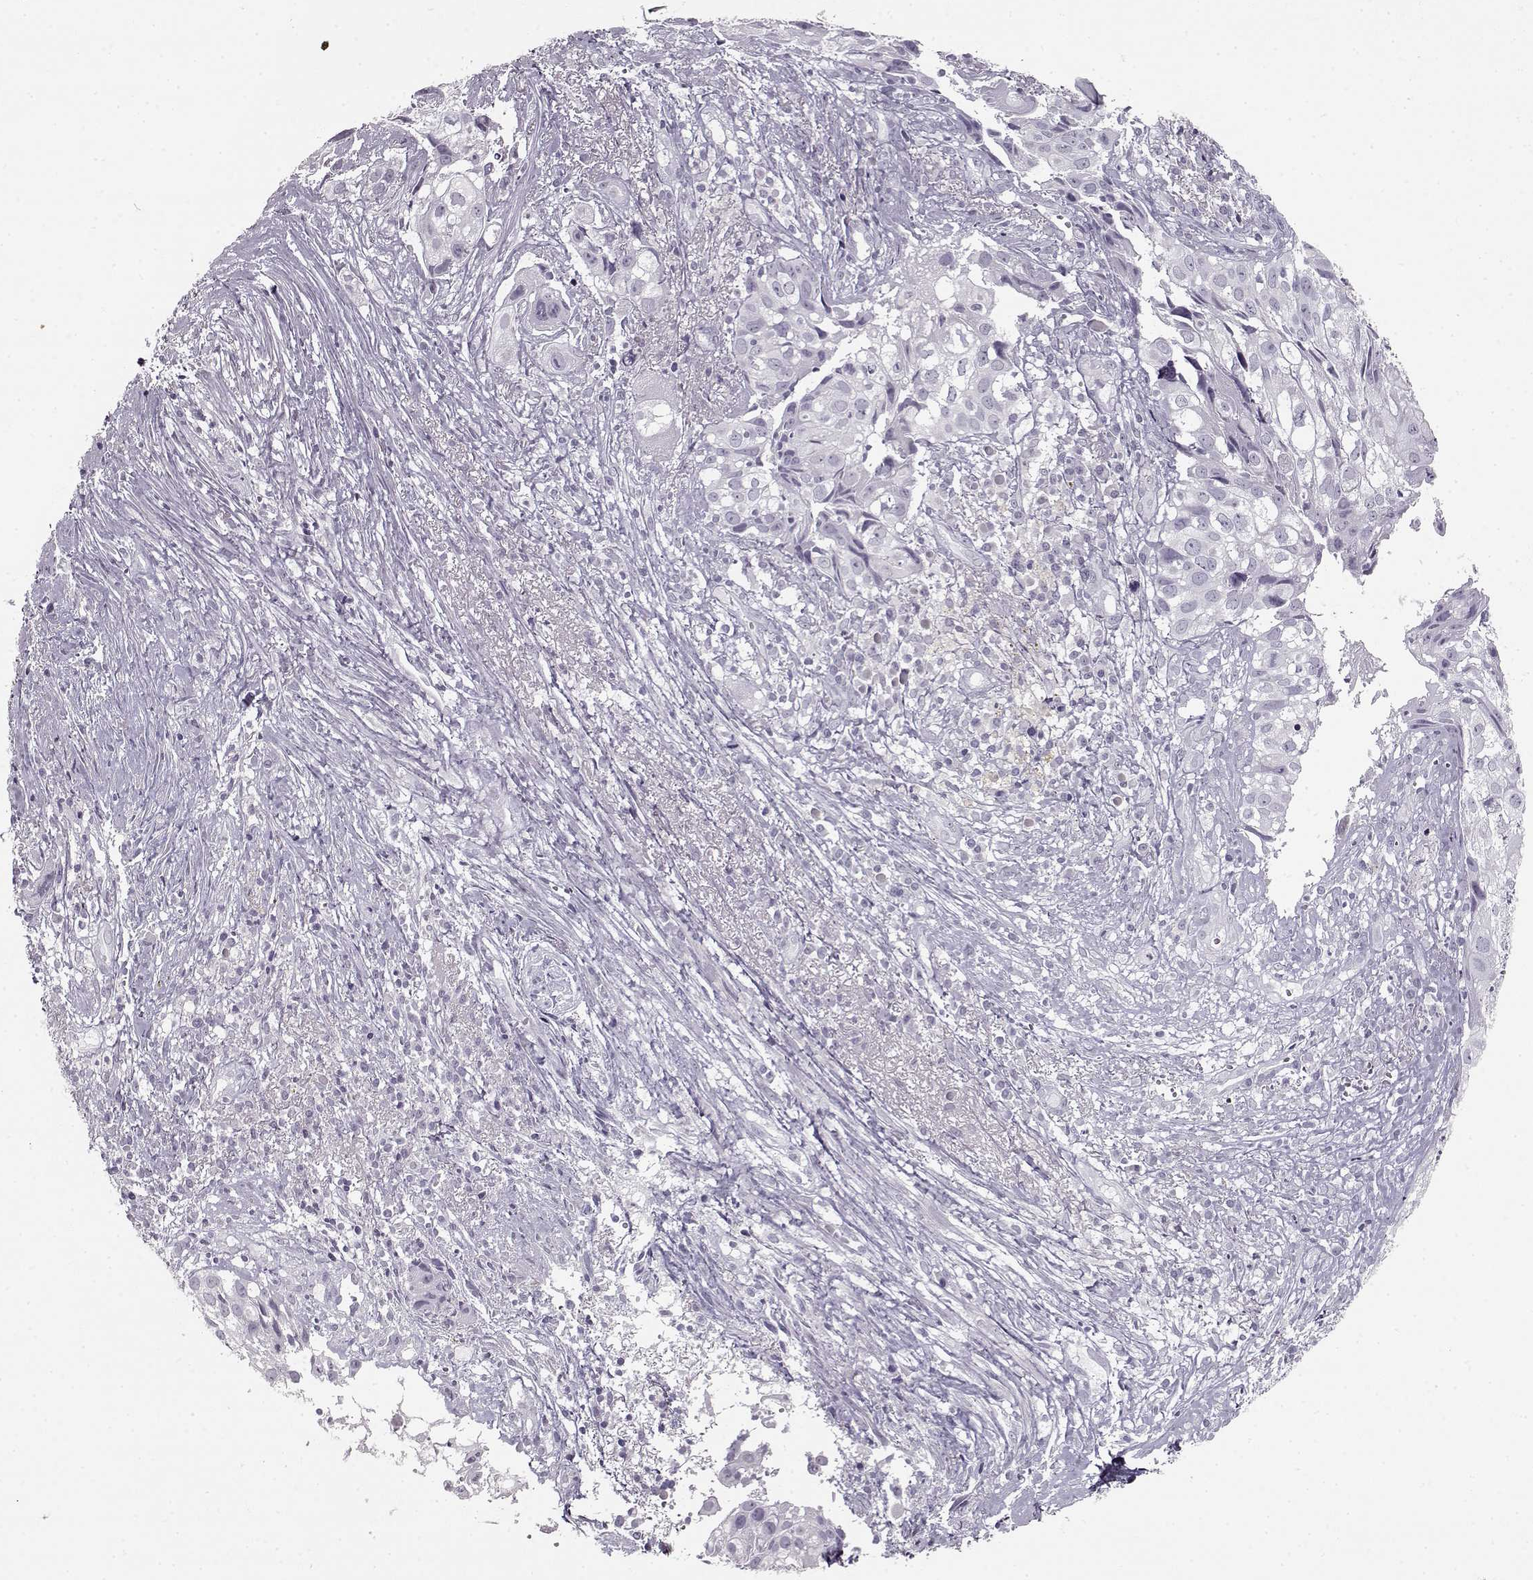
{"staining": {"intensity": "negative", "quantity": "none", "location": "none"}, "tissue": "cervical cancer", "cell_type": "Tumor cells", "image_type": "cancer", "snomed": [{"axis": "morphology", "description": "Squamous cell carcinoma, NOS"}, {"axis": "topography", "description": "Cervix"}], "caption": "Immunohistochemistry image of human cervical cancer stained for a protein (brown), which displays no expression in tumor cells.", "gene": "FSHB", "patient": {"sex": "female", "age": 53}}